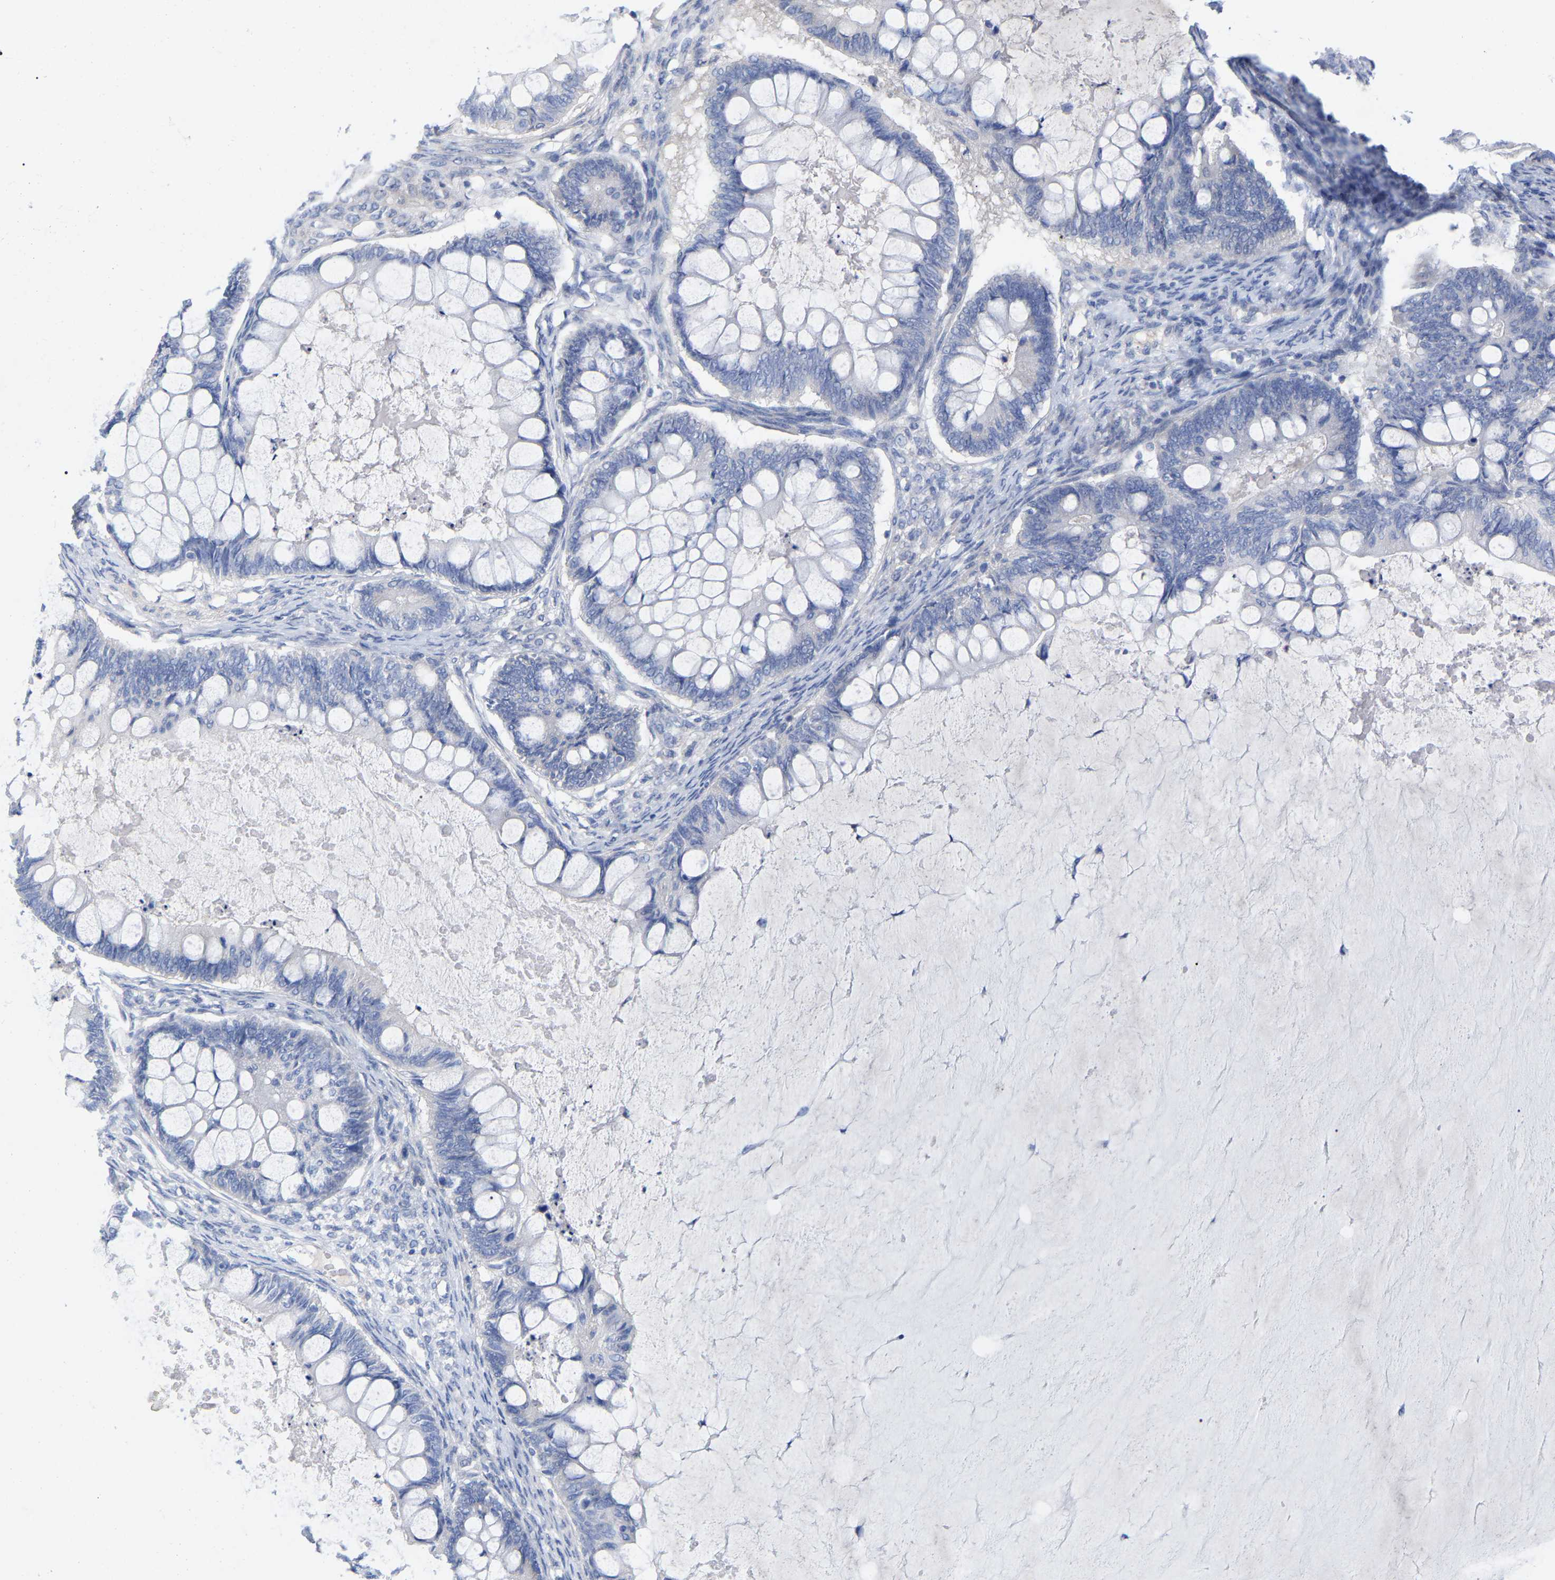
{"staining": {"intensity": "negative", "quantity": "none", "location": "none"}, "tissue": "ovarian cancer", "cell_type": "Tumor cells", "image_type": "cancer", "snomed": [{"axis": "morphology", "description": "Cystadenocarcinoma, mucinous, NOS"}, {"axis": "topography", "description": "Ovary"}], "caption": "Immunohistochemical staining of ovarian cancer displays no significant positivity in tumor cells.", "gene": "HAPLN1", "patient": {"sex": "female", "age": 61}}